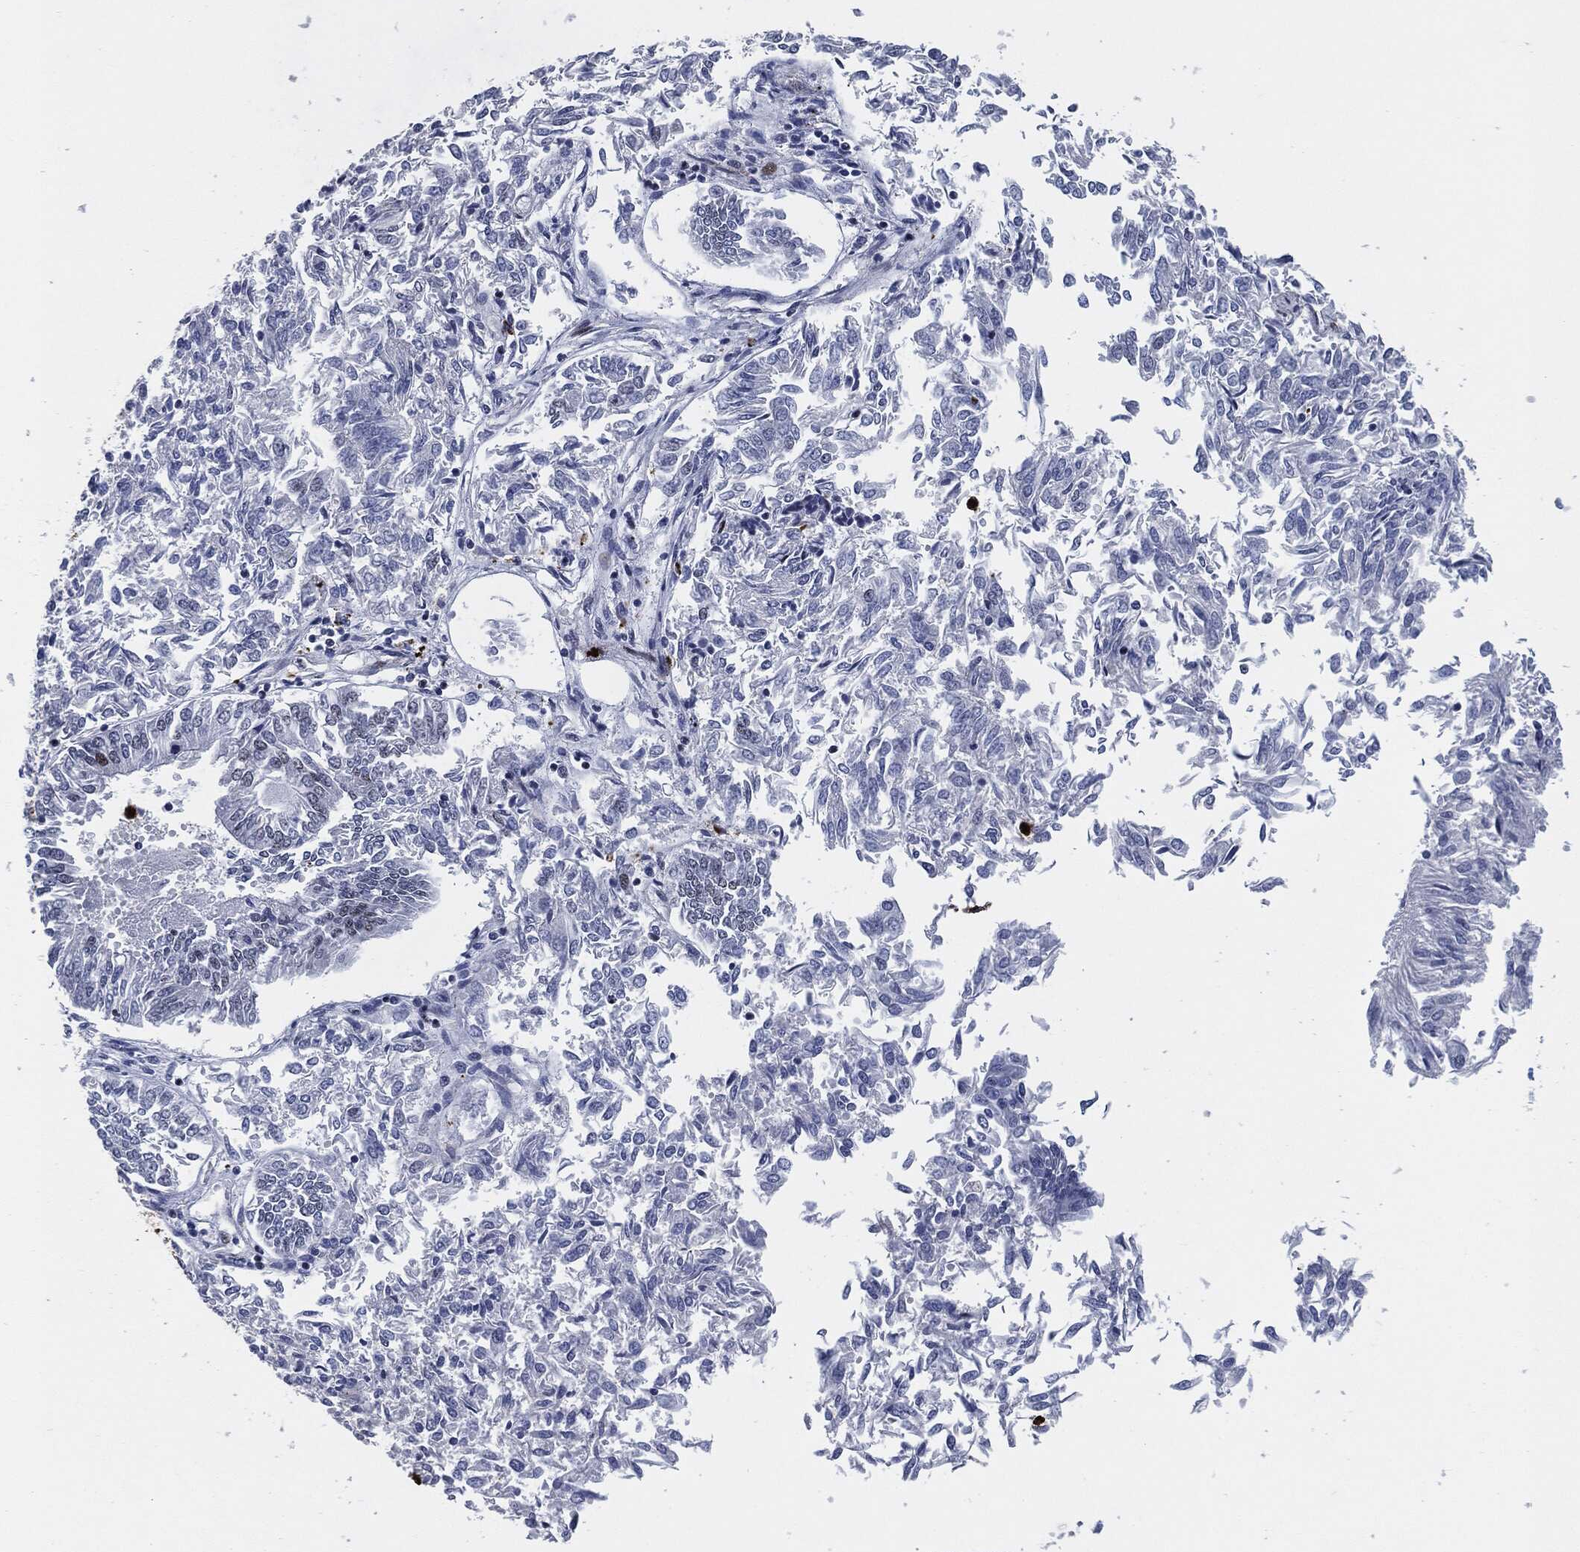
{"staining": {"intensity": "negative", "quantity": "none", "location": "none"}, "tissue": "endometrial cancer", "cell_type": "Tumor cells", "image_type": "cancer", "snomed": [{"axis": "morphology", "description": "Adenocarcinoma, NOS"}, {"axis": "topography", "description": "Endometrium"}], "caption": "High power microscopy image of an immunohistochemistry image of adenocarcinoma (endometrial), revealing no significant staining in tumor cells. (Stains: DAB immunohistochemistry with hematoxylin counter stain, Microscopy: brightfield microscopy at high magnification).", "gene": "MPO", "patient": {"sex": "female", "age": 58}}